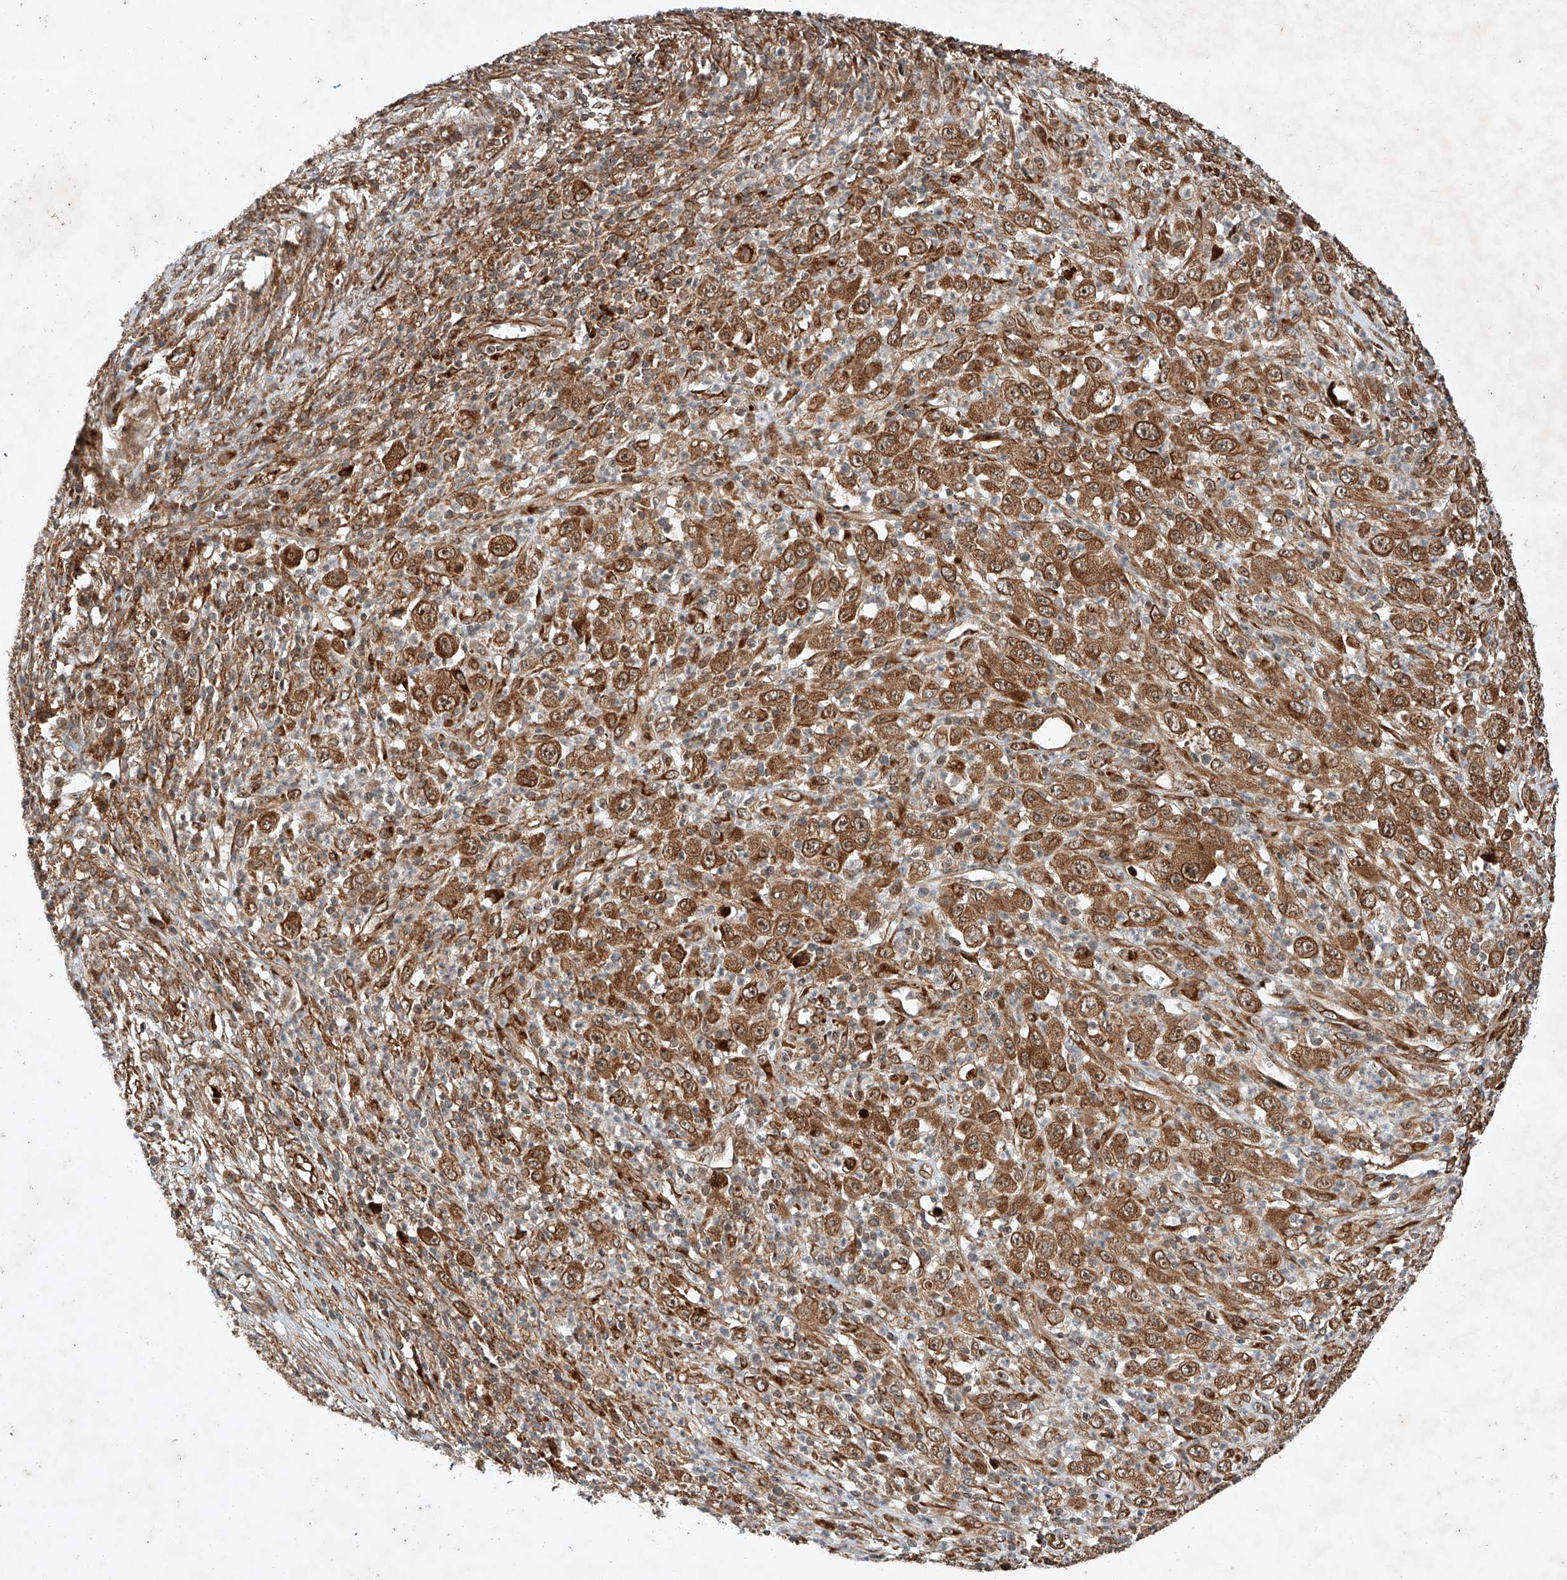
{"staining": {"intensity": "moderate", "quantity": ">75%", "location": "cytoplasmic/membranous,nuclear"}, "tissue": "melanoma", "cell_type": "Tumor cells", "image_type": "cancer", "snomed": [{"axis": "morphology", "description": "Malignant melanoma, Metastatic site"}, {"axis": "topography", "description": "Skin"}], "caption": "Malignant melanoma (metastatic site) stained with IHC exhibits moderate cytoplasmic/membranous and nuclear expression in approximately >75% of tumor cells.", "gene": "ZFP28", "patient": {"sex": "female", "age": 56}}